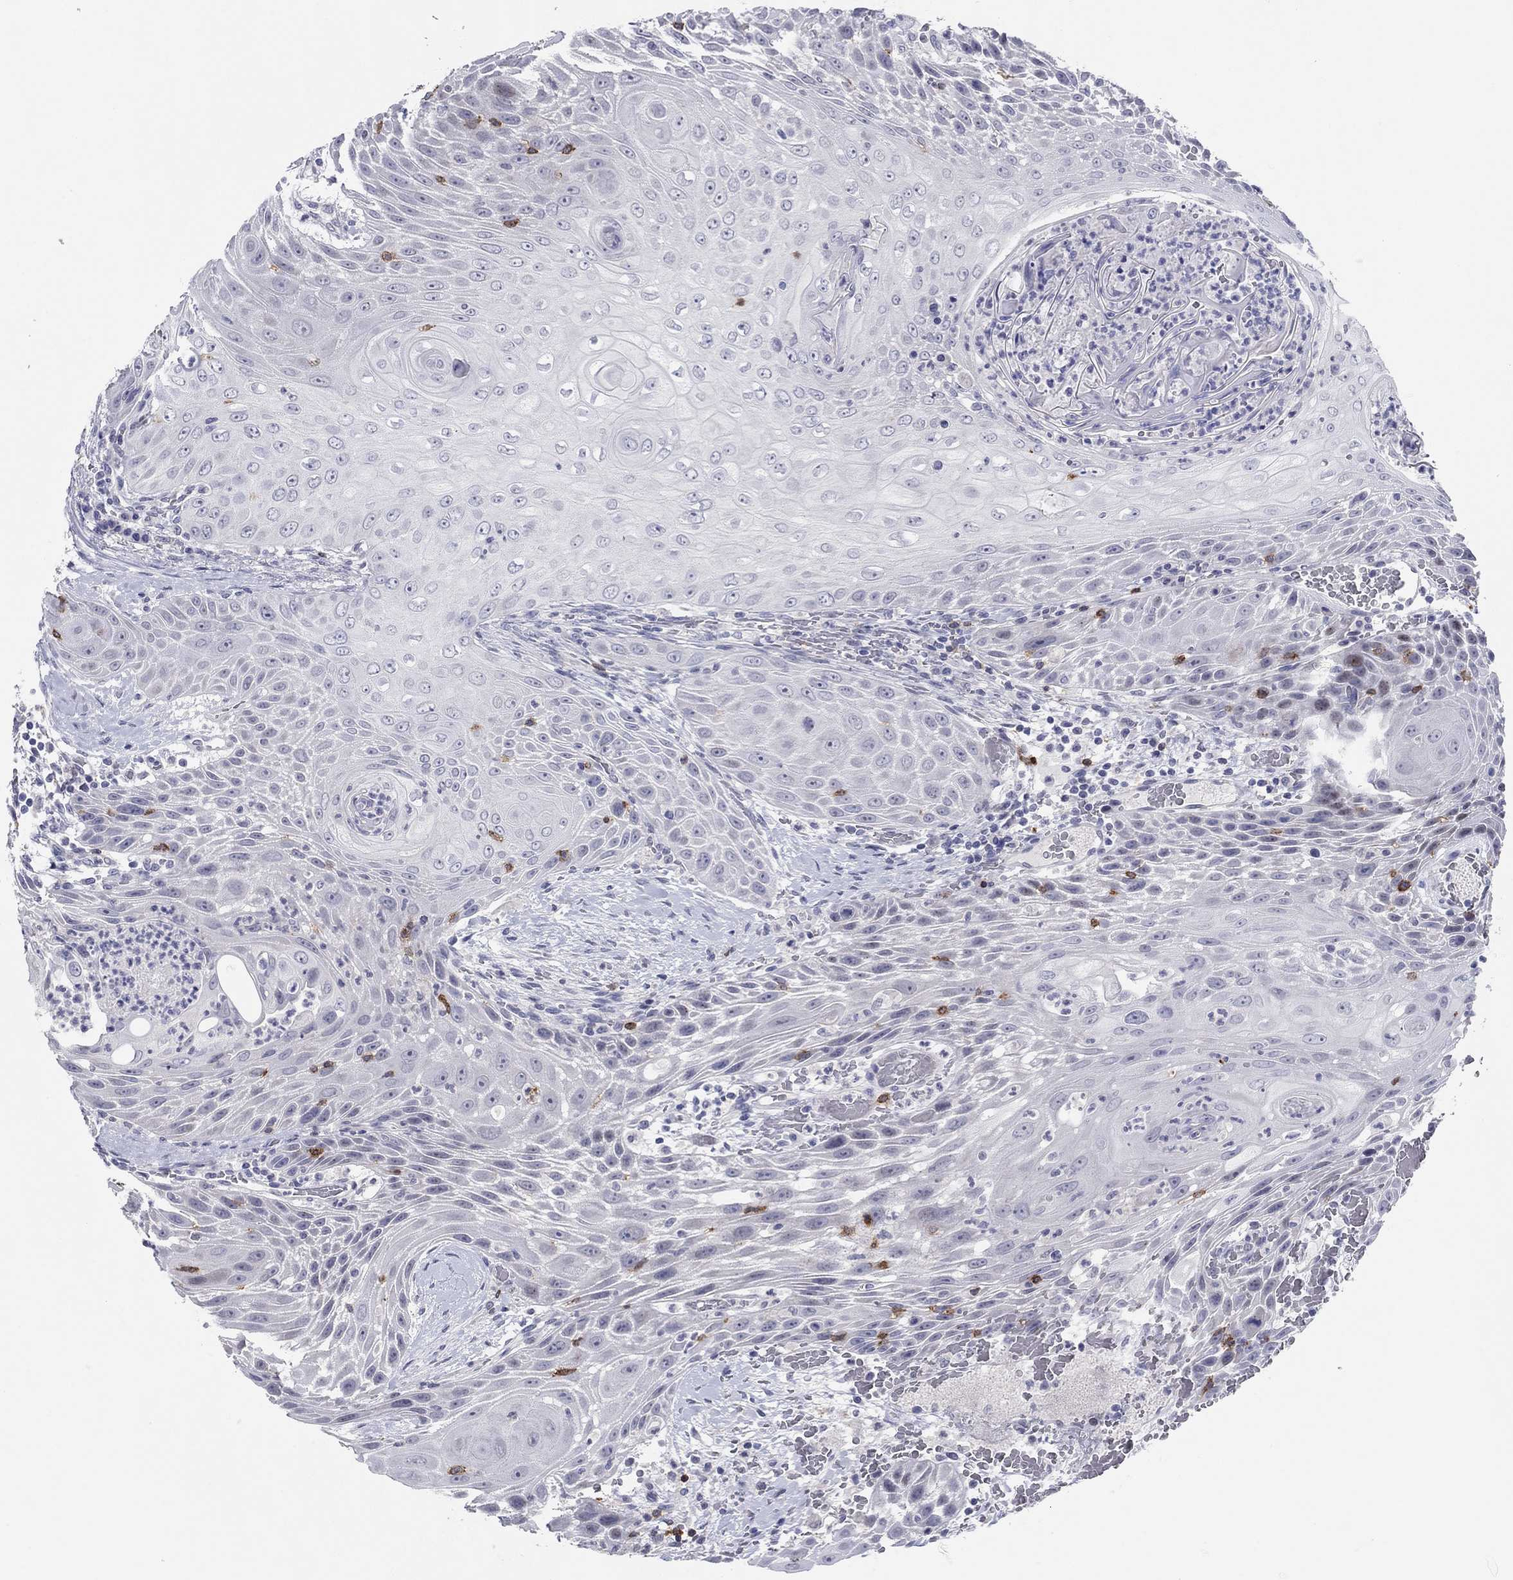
{"staining": {"intensity": "negative", "quantity": "none", "location": "none"}, "tissue": "head and neck cancer", "cell_type": "Tumor cells", "image_type": "cancer", "snomed": [{"axis": "morphology", "description": "Squamous cell carcinoma, NOS"}, {"axis": "topography", "description": "Head-Neck"}], "caption": "An image of human head and neck squamous cell carcinoma is negative for staining in tumor cells.", "gene": "ITGAE", "patient": {"sex": "male", "age": 69}}